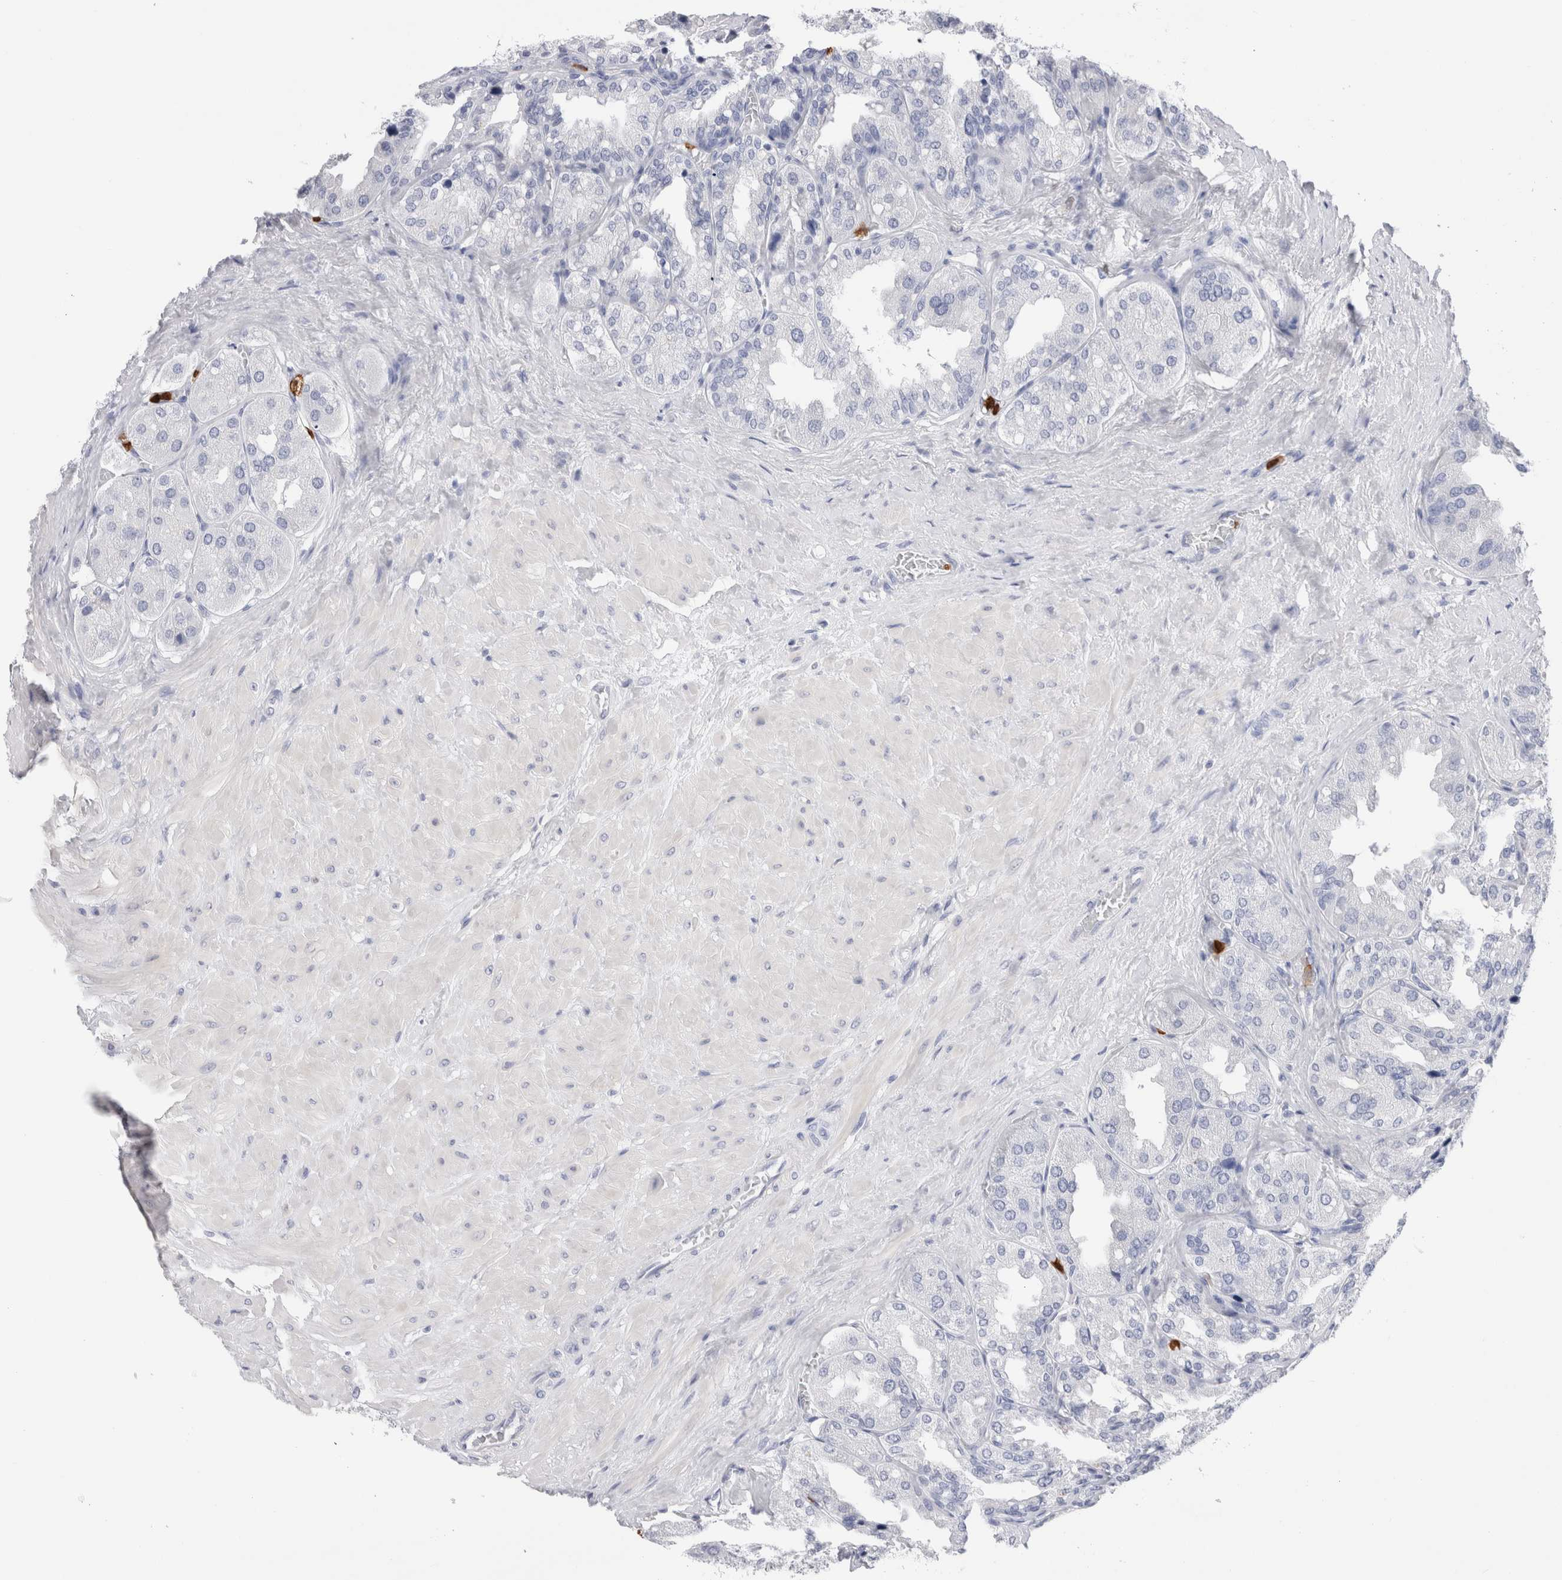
{"staining": {"intensity": "negative", "quantity": "none", "location": "none"}, "tissue": "seminal vesicle", "cell_type": "Glandular cells", "image_type": "normal", "snomed": [{"axis": "morphology", "description": "Normal tissue, NOS"}, {"axis": "topography", "description": "Prostate"}, {"axis": "topography", "description": "Seminal veicle"}], "caption": "Immunohistochemistry (IHC) histopathology image of normal human seminal vesicle stained for a protein (brown), which shows no positivity in glandular cells. Brightfield microscopy of immunohistochemistry stained with DAB (3,3'-diaminobenzidine) (brown) and hematoxylin (blue), captured at high magnification.", "gene": "SLC10A5", "patient": {"sex": "male", "age": 51}}